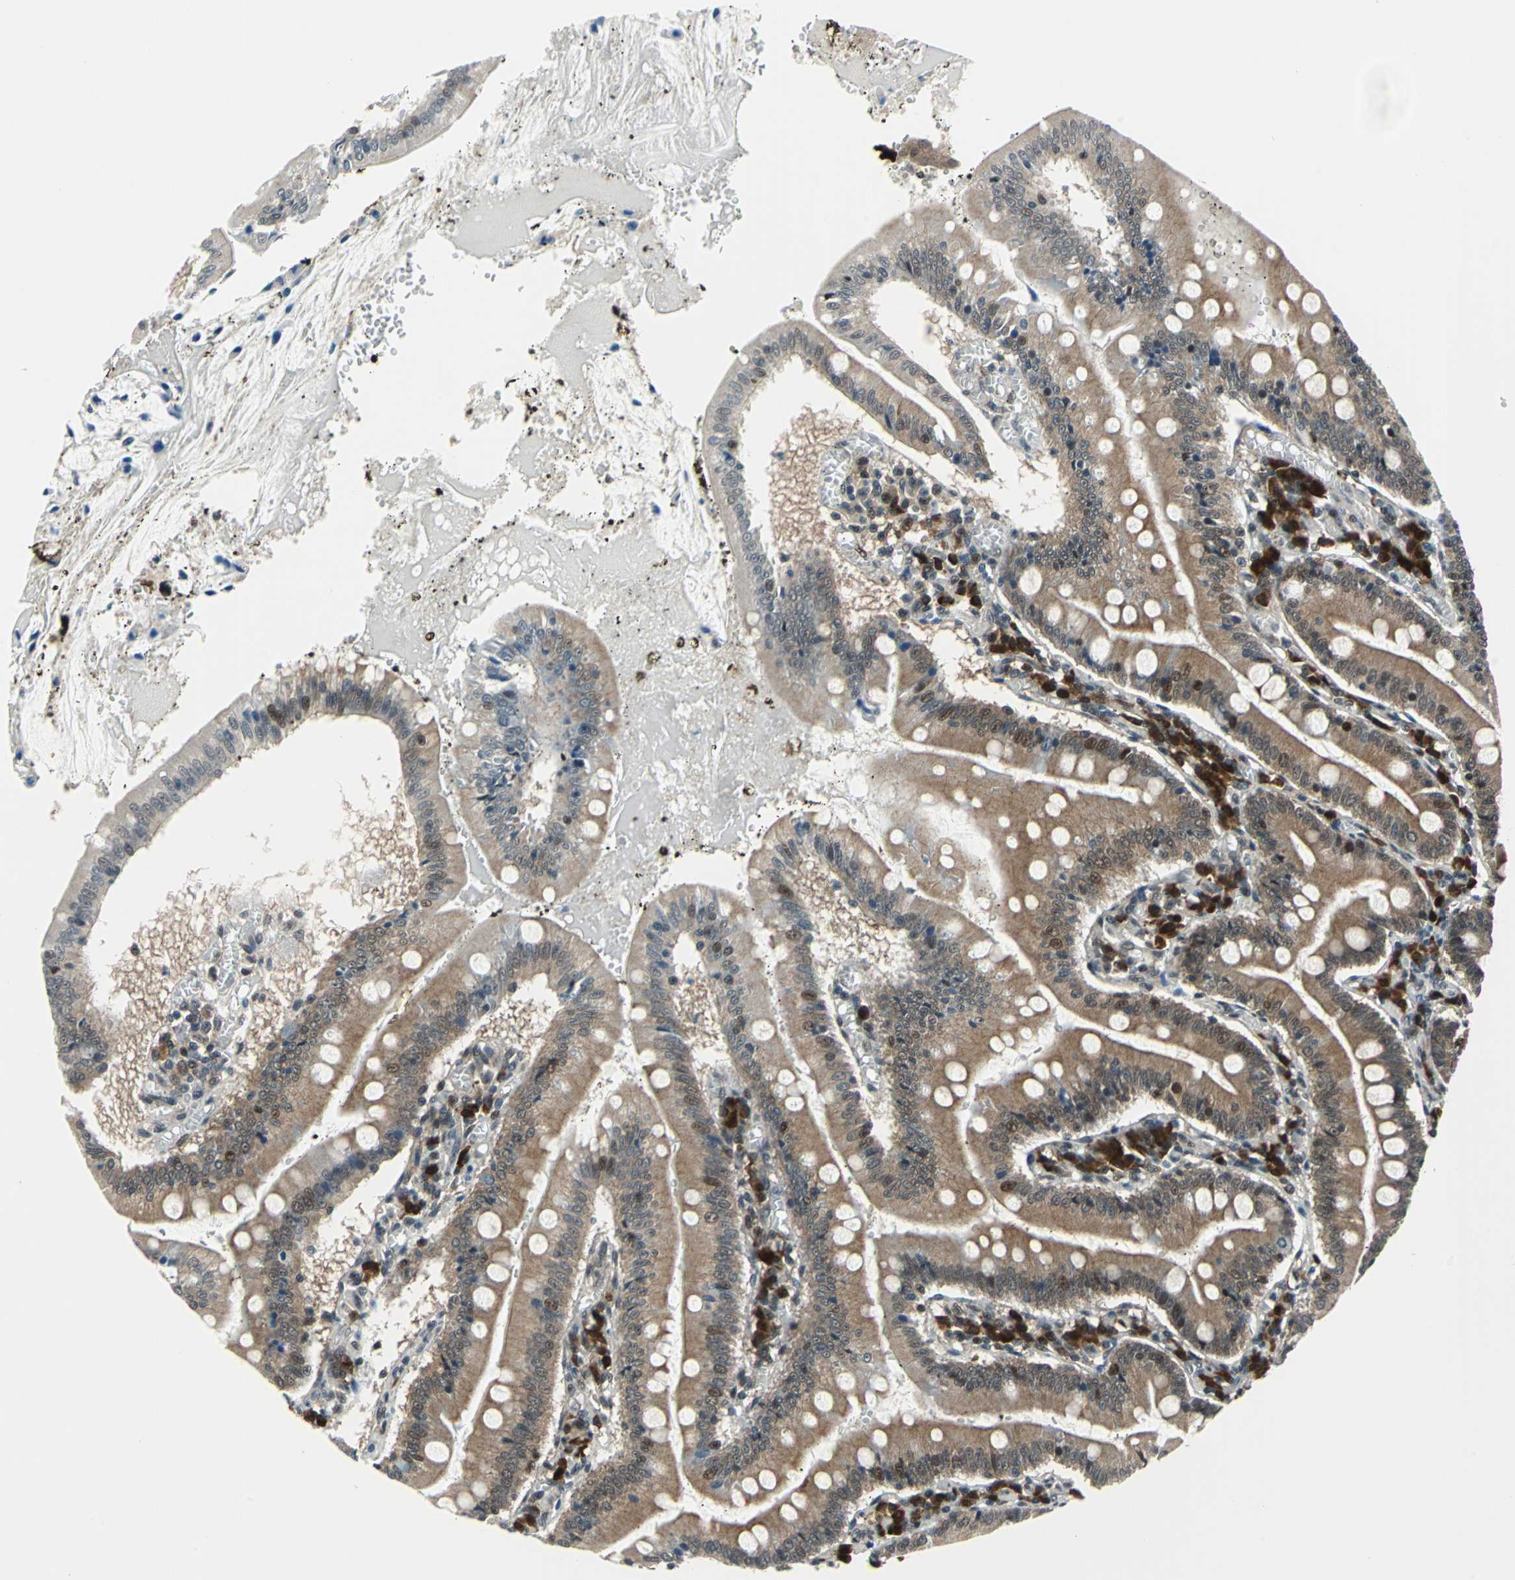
{"staining": {"intensity": "strong", "quantity": ">75%", "location": "cytoplasmic/membranous,nuclear"}, "tissue": "small intestine", "cell_type": "Glandular cells", "image_type": "normal", "snomed": [{"axis": "morphology", "description": "Normal tissue, NOS"}, {"axis": "topography", "description": "Small intestine"}], "caption": "A high-resolution image shows immunohistochemistry staining of unremarkable small intestine, which reveals strong cytoplasmic/membranous,nuclear expression in about >75% of glandular cells.", "gene": "POLR3K", "patient": {"sex": "male", "age": 71}}